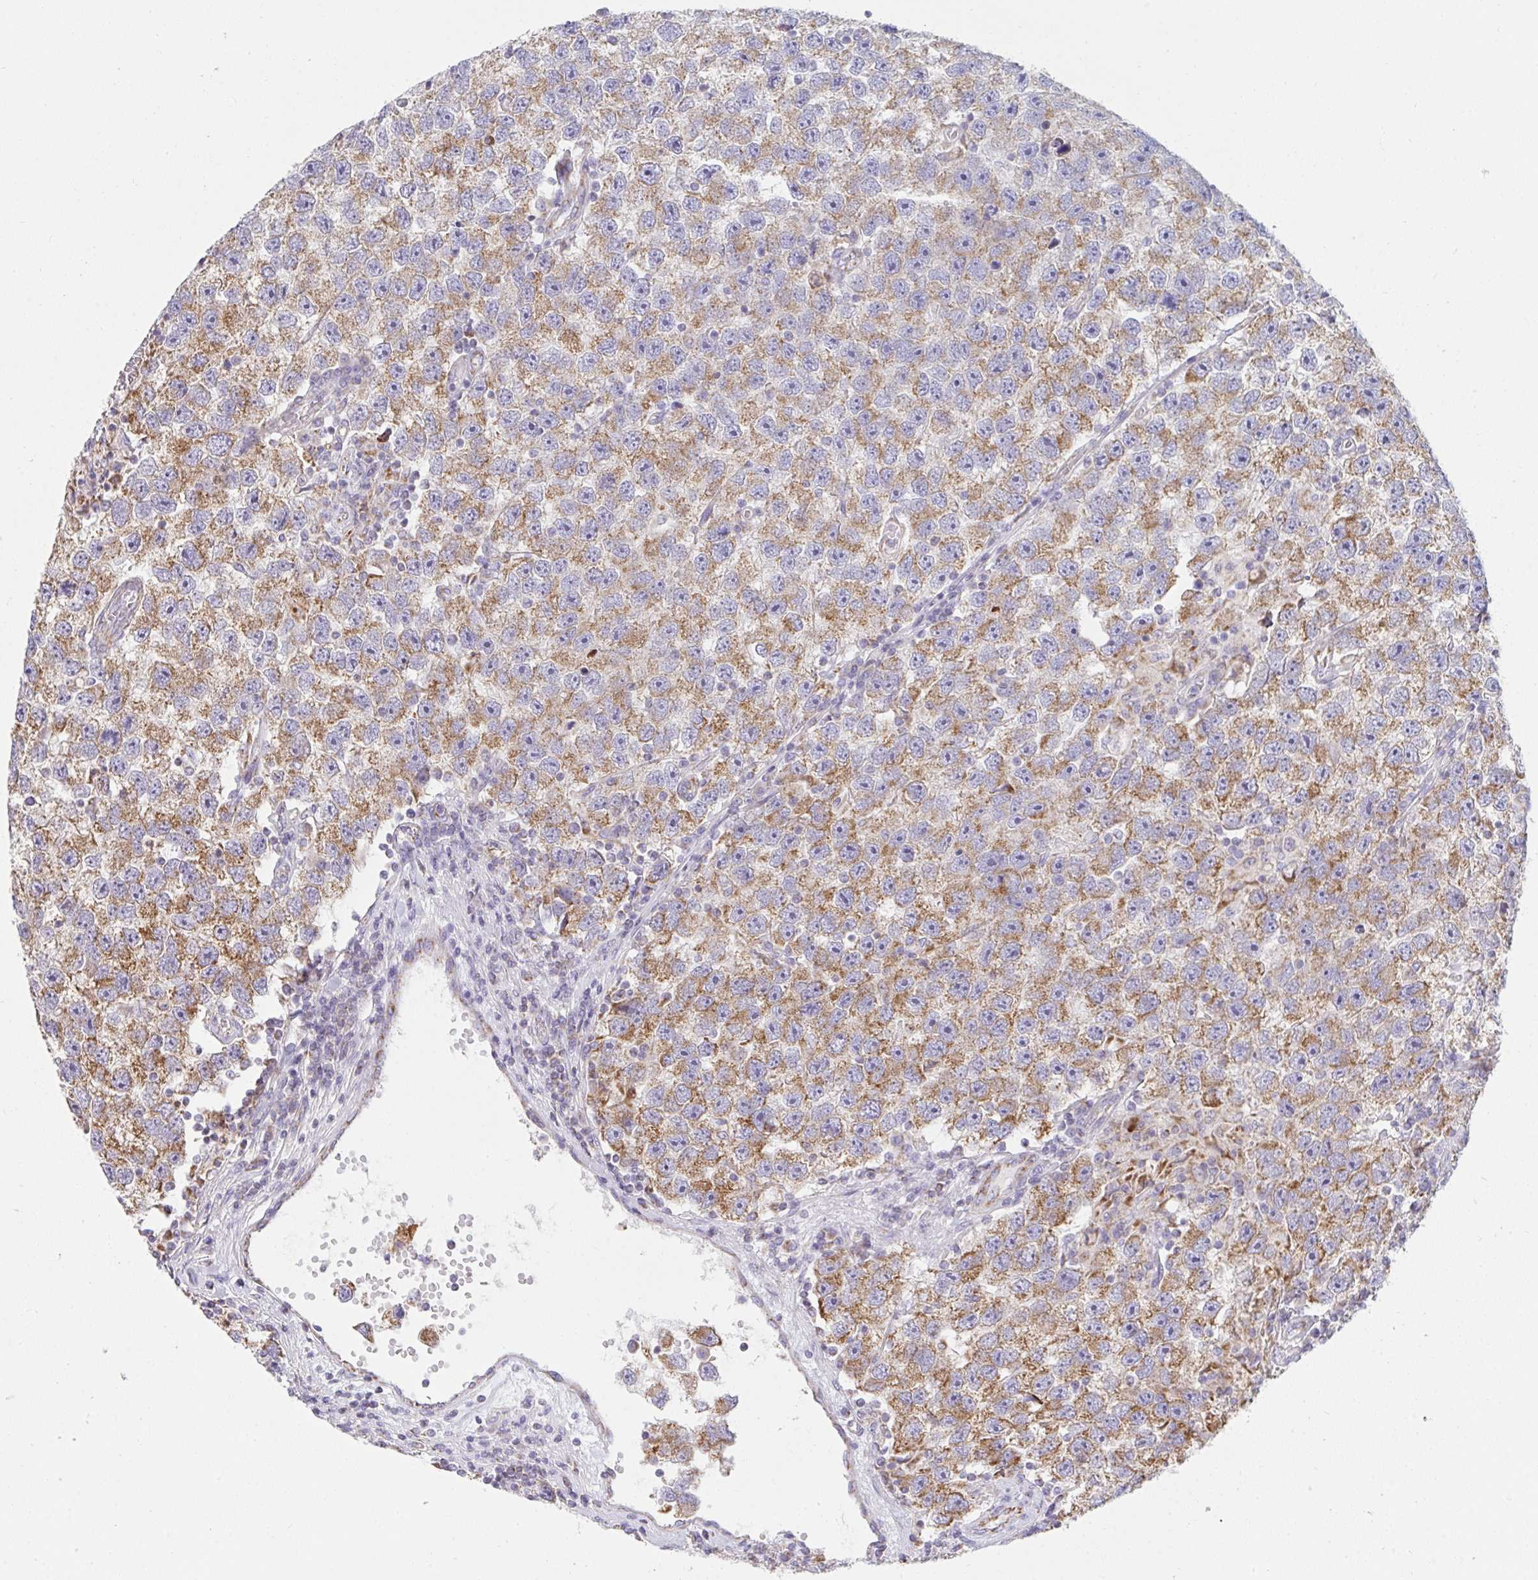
{"staining": {"intensity": "moderate", "quantity": ">75%", "location": "cytoplasmic/membranous"}, "tissue": "testis cancer", "cell_type": "Tumor cells", "image_type": "cancer", "snomed": [{"axis": "morphology", "description": "Seminoma, NOS"}, {"axis": "topography", "description": "Testis"}], "caption": "Immunohistochemical staining of testis cancer (seminoma) reveals moderate cytoplasmic/membranous protein expression in about >75% of tumor cells.", "gene": "FAHD1", "patient": {"sex": "male", "age": 26}}